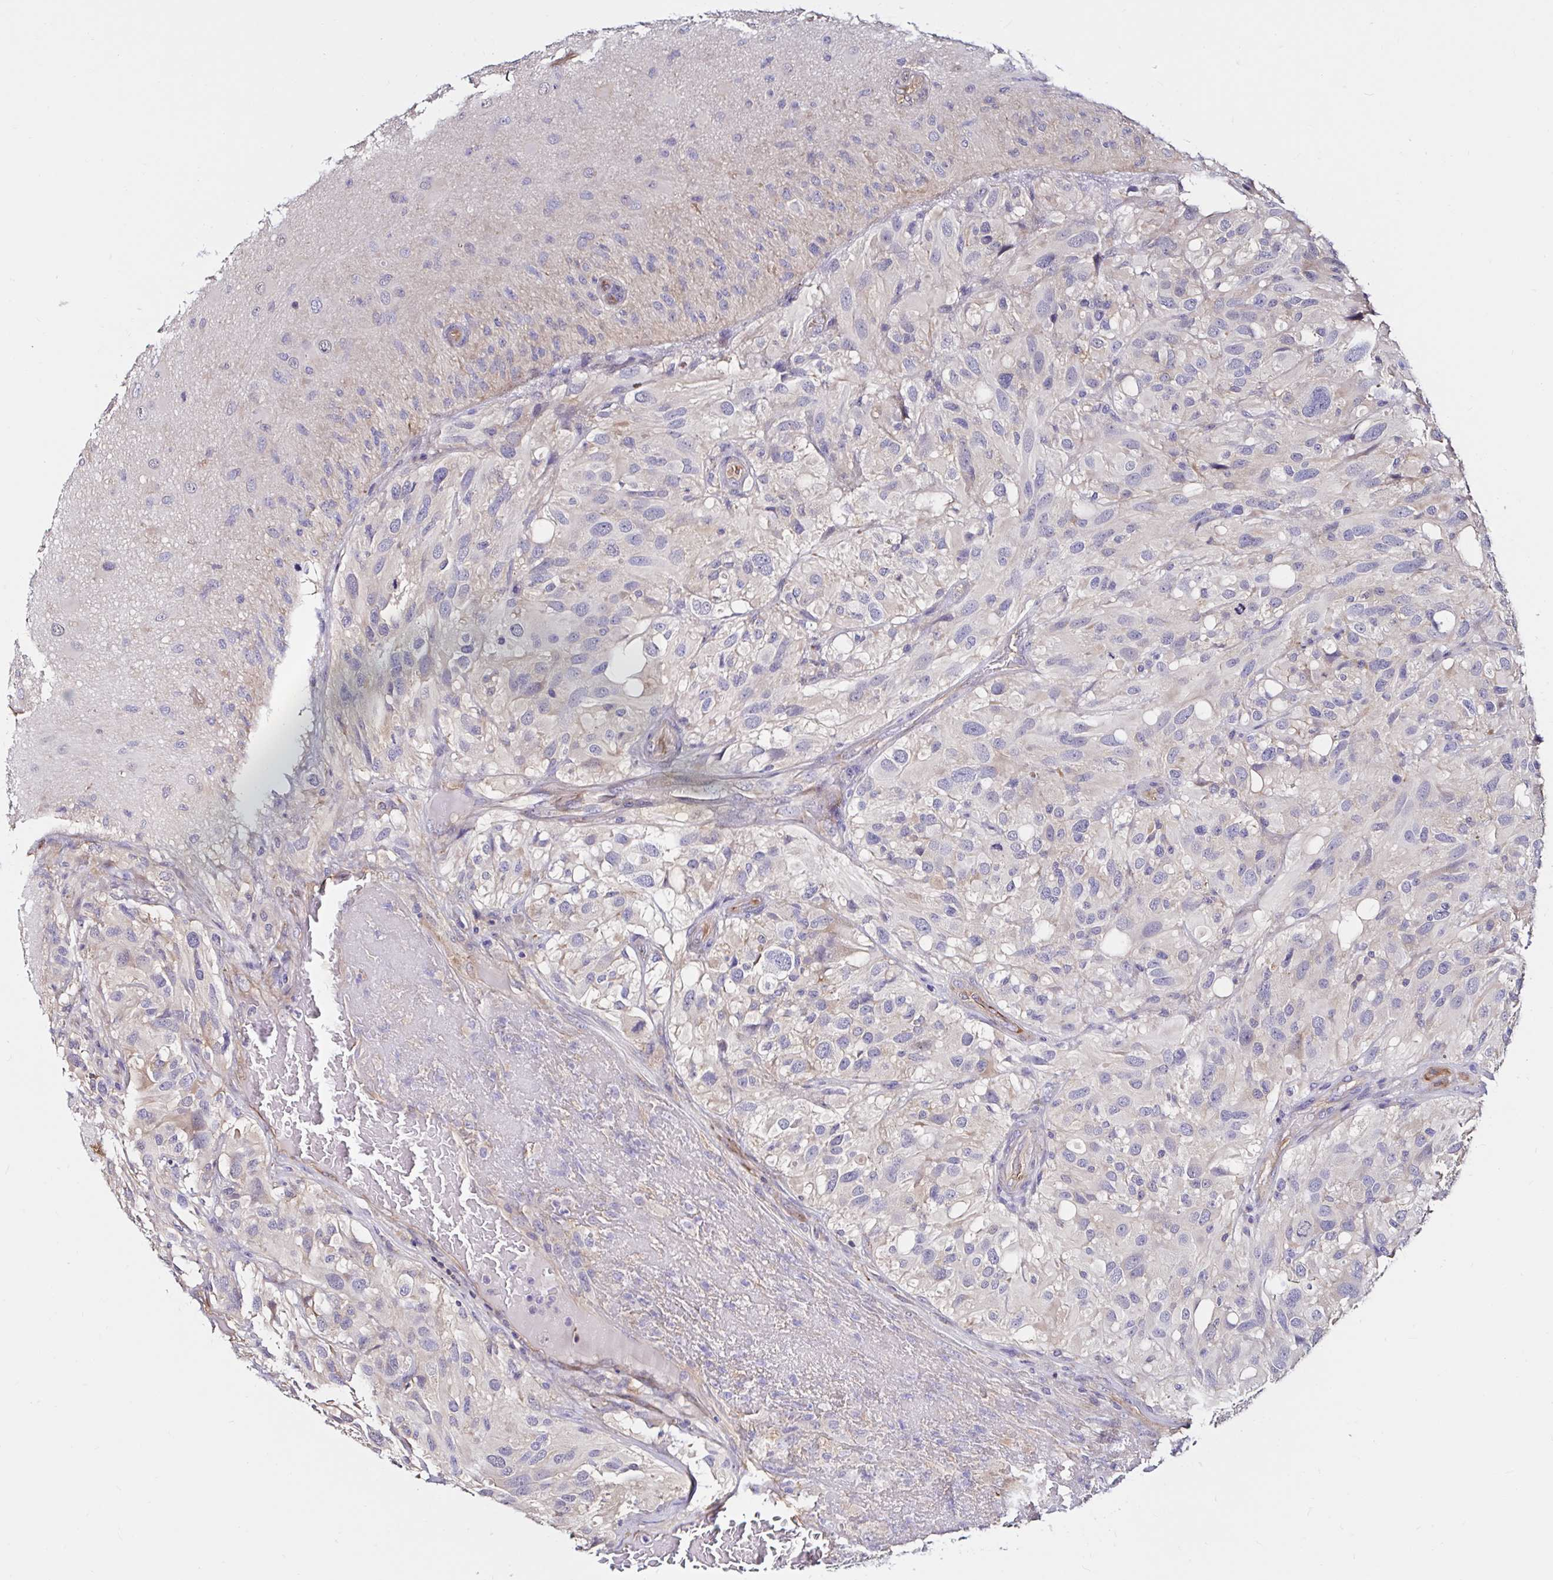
{"staining": {"intensity": "negative", "quantity": "none", "location": "none"}, "tissue": "glioma", "cell_type": "Tumor cells", "image_type": "cancer", "snomed": [{"axis": "morphology", "description": "Glioma, malignant, High grade"}, {"axis": "topography", "description": "Brain"}], "caption": "There is no significant staining in tumor cells of malignant high-grade glioma. (IHC, brightfield microscopy, high magnification).", "gene": "RSRP1", "patient": {"sex": "male", "age": 53}}